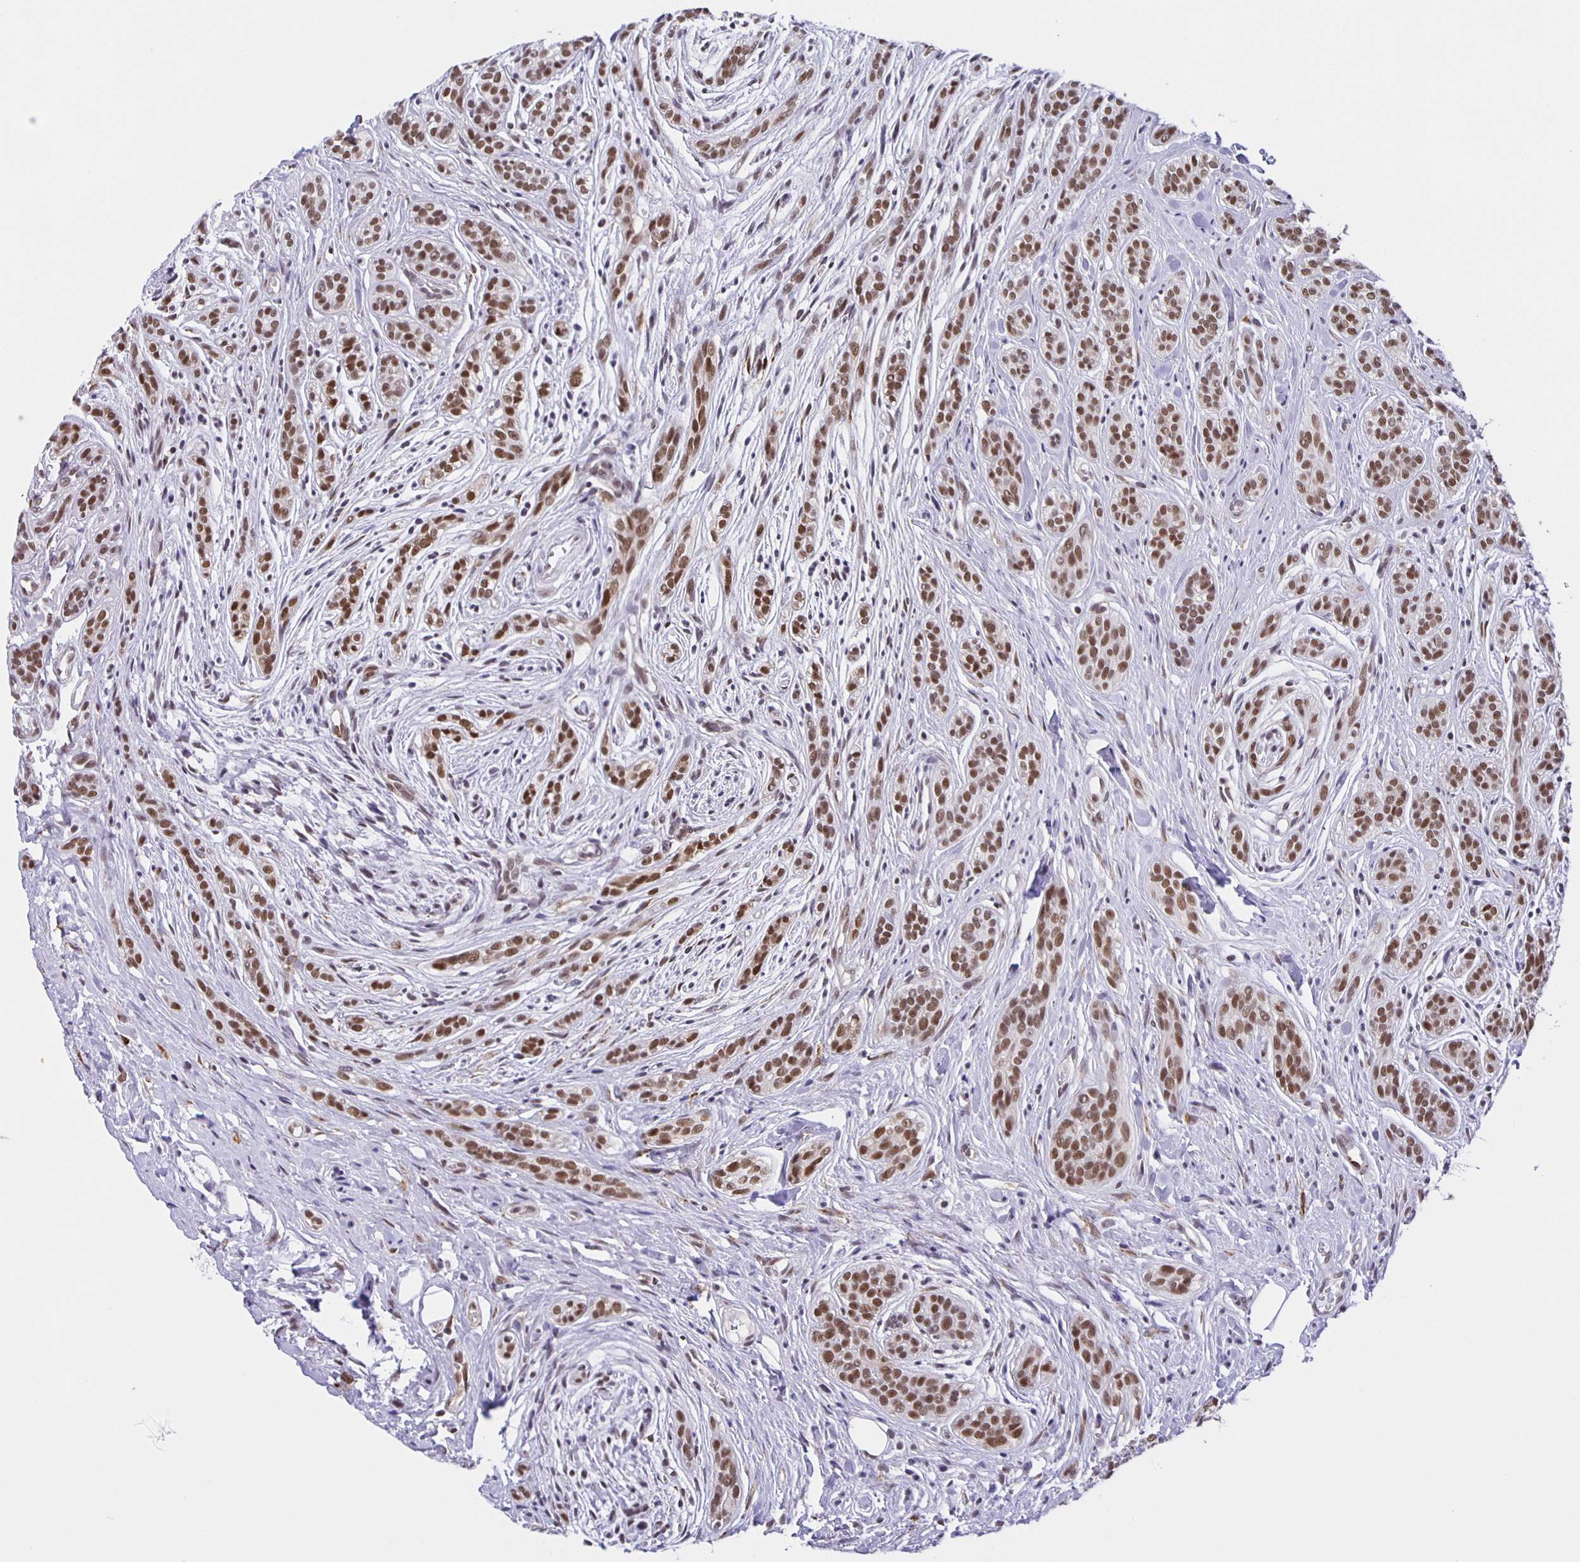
{"staining": {"intensity": "moderate", "quantity": ">75%", "location": "nuclear"}, "tissue": "head and neck cancer", "cell_type": "Tumor cells", "image_type": "cancer", "snomed": [{"axis": "morphology", "description": "Adenocarcinoma, NOS"}, {"axis": "topography", "description": "Head-Neck"}], "caption": "A brown stain highlights moderate nuclear expression of a protein in human head and neck cancer (adenocarcinoma) tumor cells.", "gene": "ZRANB2", "patient": {"sex": "female", "age": 57}}